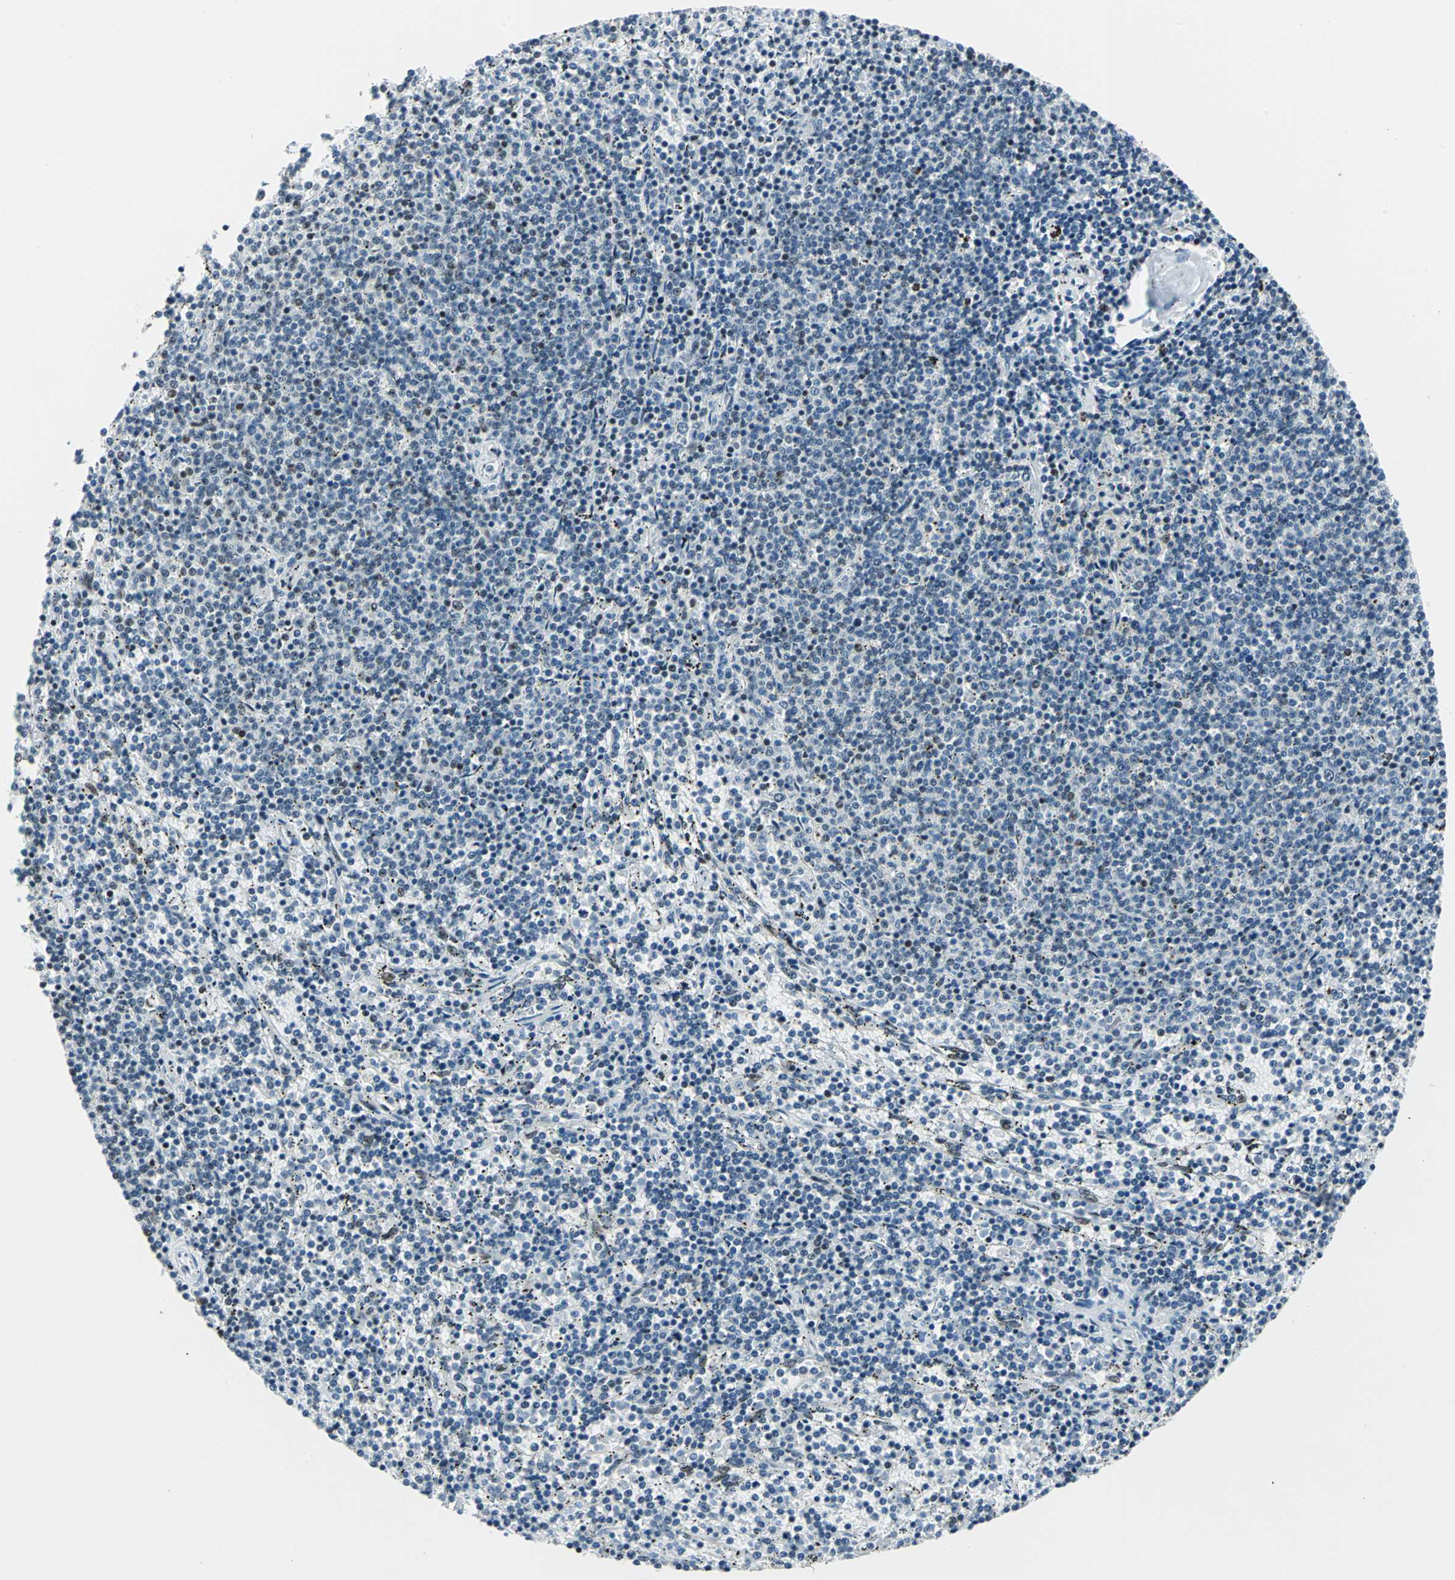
{"staining": {"intensity": "weak", "quantity": "<25%", "location": "nuclear"}, "tissue": "lymphoma", "cell_type": "Tumor cells", "image_type": "cancer", "snomed": [{"axis": "morphology", "description": "Malignant lymphoma, non-Hodgkin's type, Low grade"}, {"axis": "topography", "description": "Spleen"}], "caption": "DAB (3,3'-diaminobenzidine) immunohistochemical staining of human lymphoma displays no significant positivity in tumor cells.", "gene": "KAT6B", "patient": {"sex": "female", "age": 50}}